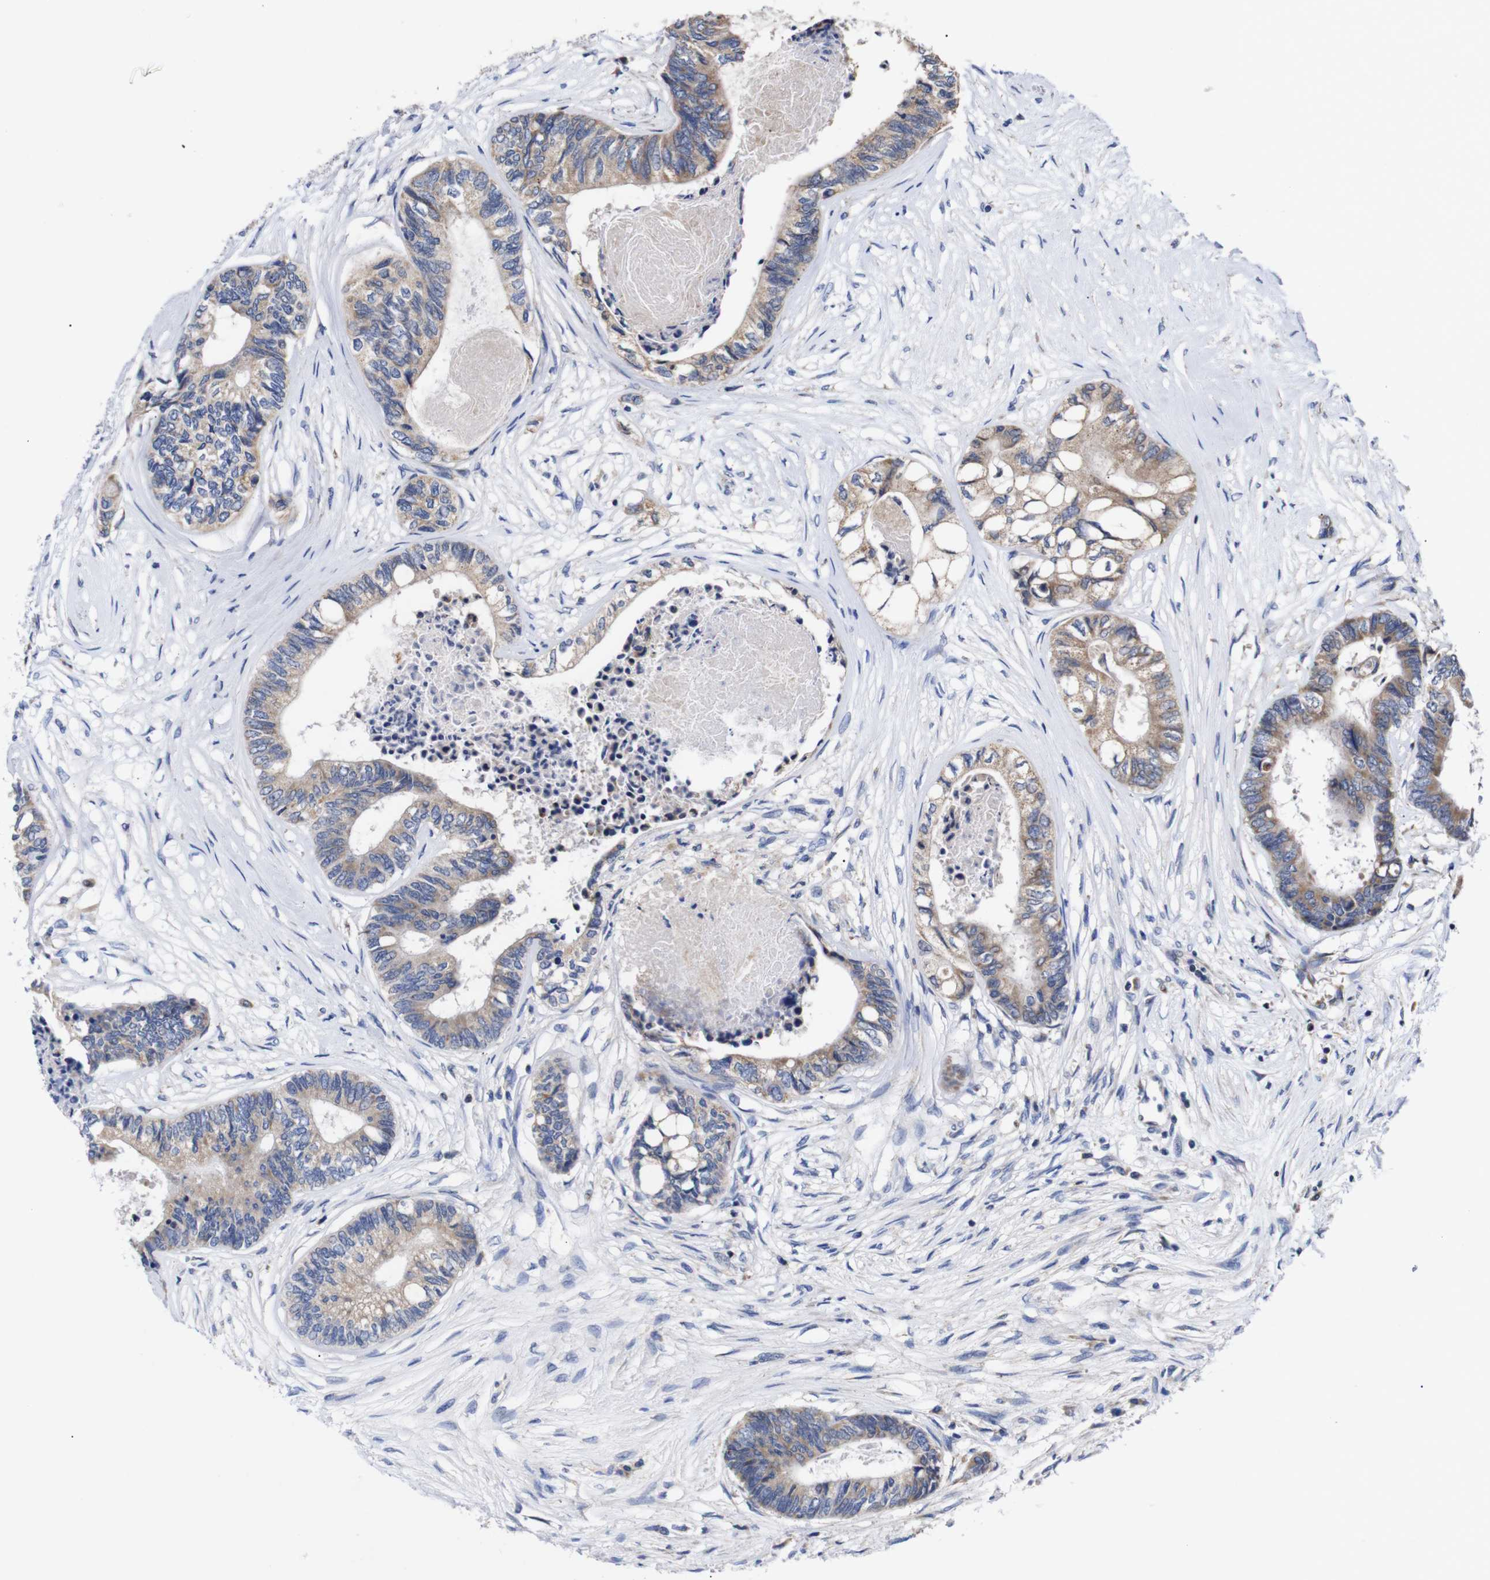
{"staining": {"intensity": "moderate", "quantity": ">75%", "location": "cytoplasmic/membranous"}, "tissue": "colorectal cancer", "cell_type": "Tumor cells", "image_type": "cancer", "snomed": [{"axis": "morphology", "description": "Adenocarcinoma, NOS"}, {"axis": "topography", "description": "Rectum"}], "caption": "Adenocarcinoma (colorectal) was stained to show a protein in brown. There is medium levels of moderate cytoplasmic/membranous expression in approximately >75% of tumor cells.", "gene": "OPN3", "patient": {"sex": "male", "age": 63}}